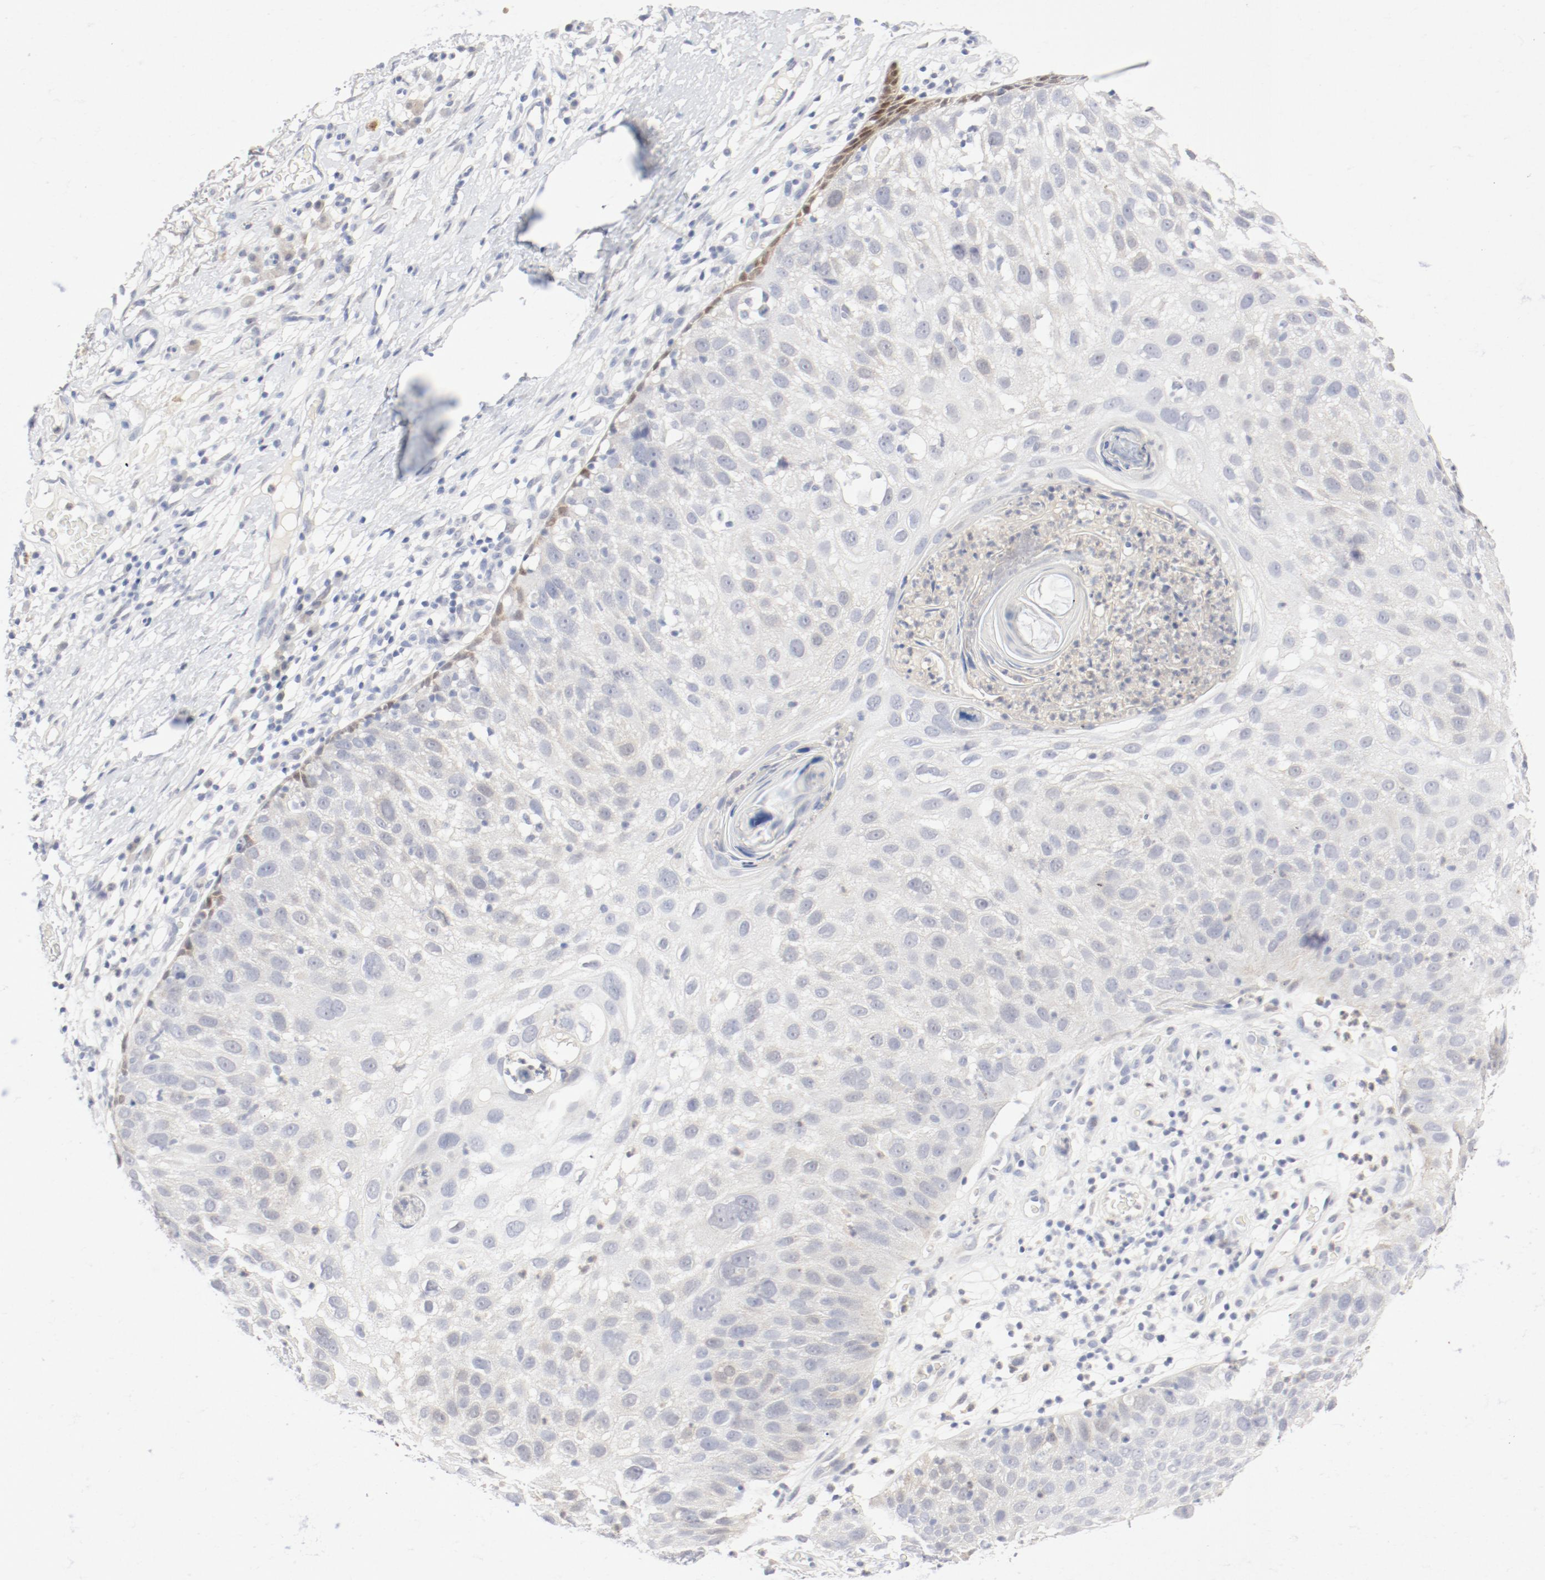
{"staining": {"intensity": "weak", "quantity": "<25%", "location": "cytoplasmic/membranous"}, "tissue": "skin cancer", "cell_type": "Tumor cells", "image_type": "cancer", "snomed": [{"axis": "morphology", "description": "Squamous cell carcinoma, NOS"}, {"axis": "topography", "description": "Skin"}], "caption": "Histopathology image shows no significant protein expression in tumor cells of skin cancer (squamous cell carcinoma).", "gene": "PGM1", "patient": {"sex": "male", "age": 87}}